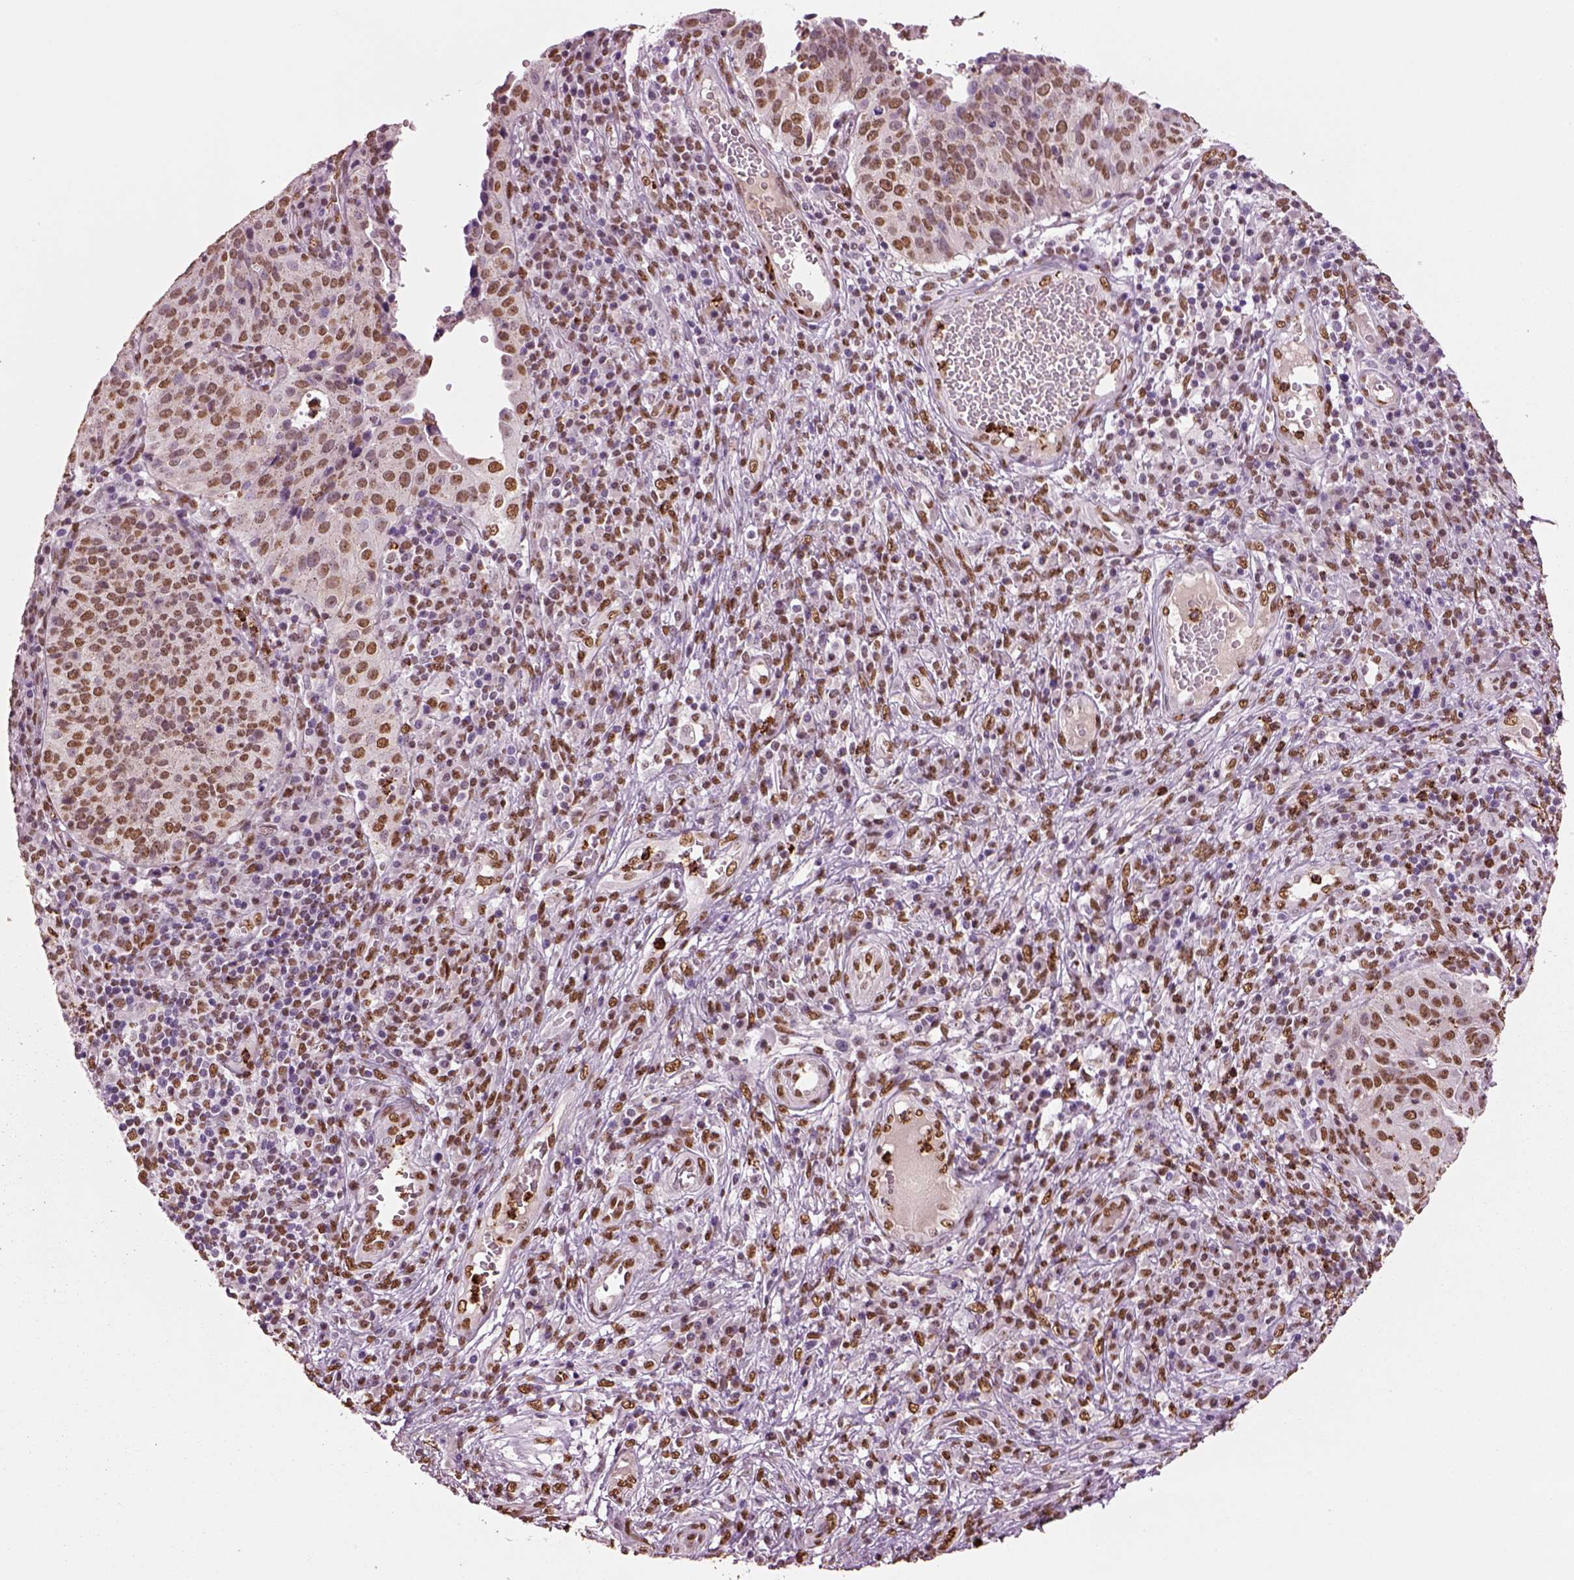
{"staining": {"intensity": "moderate", "quantity": ">75%", "location": "nuclear"}, "tissue": "cervical cancer", "cell_type": "Tumor cells", "image_type": "cancer", "snomed": [{"axis": "morphology", "description": "Squamous cell carcinoma, NOS"}, {"axis": "topography", "description": "Cervix"}], "caption": "An image showing moderate nuclear expression in about >75% of tumor cells in cervical cancer, as visualized by brown immunohistochemical staining.", "gene": "DDX3X", "patient": {"sex": "female", "age": 39}}